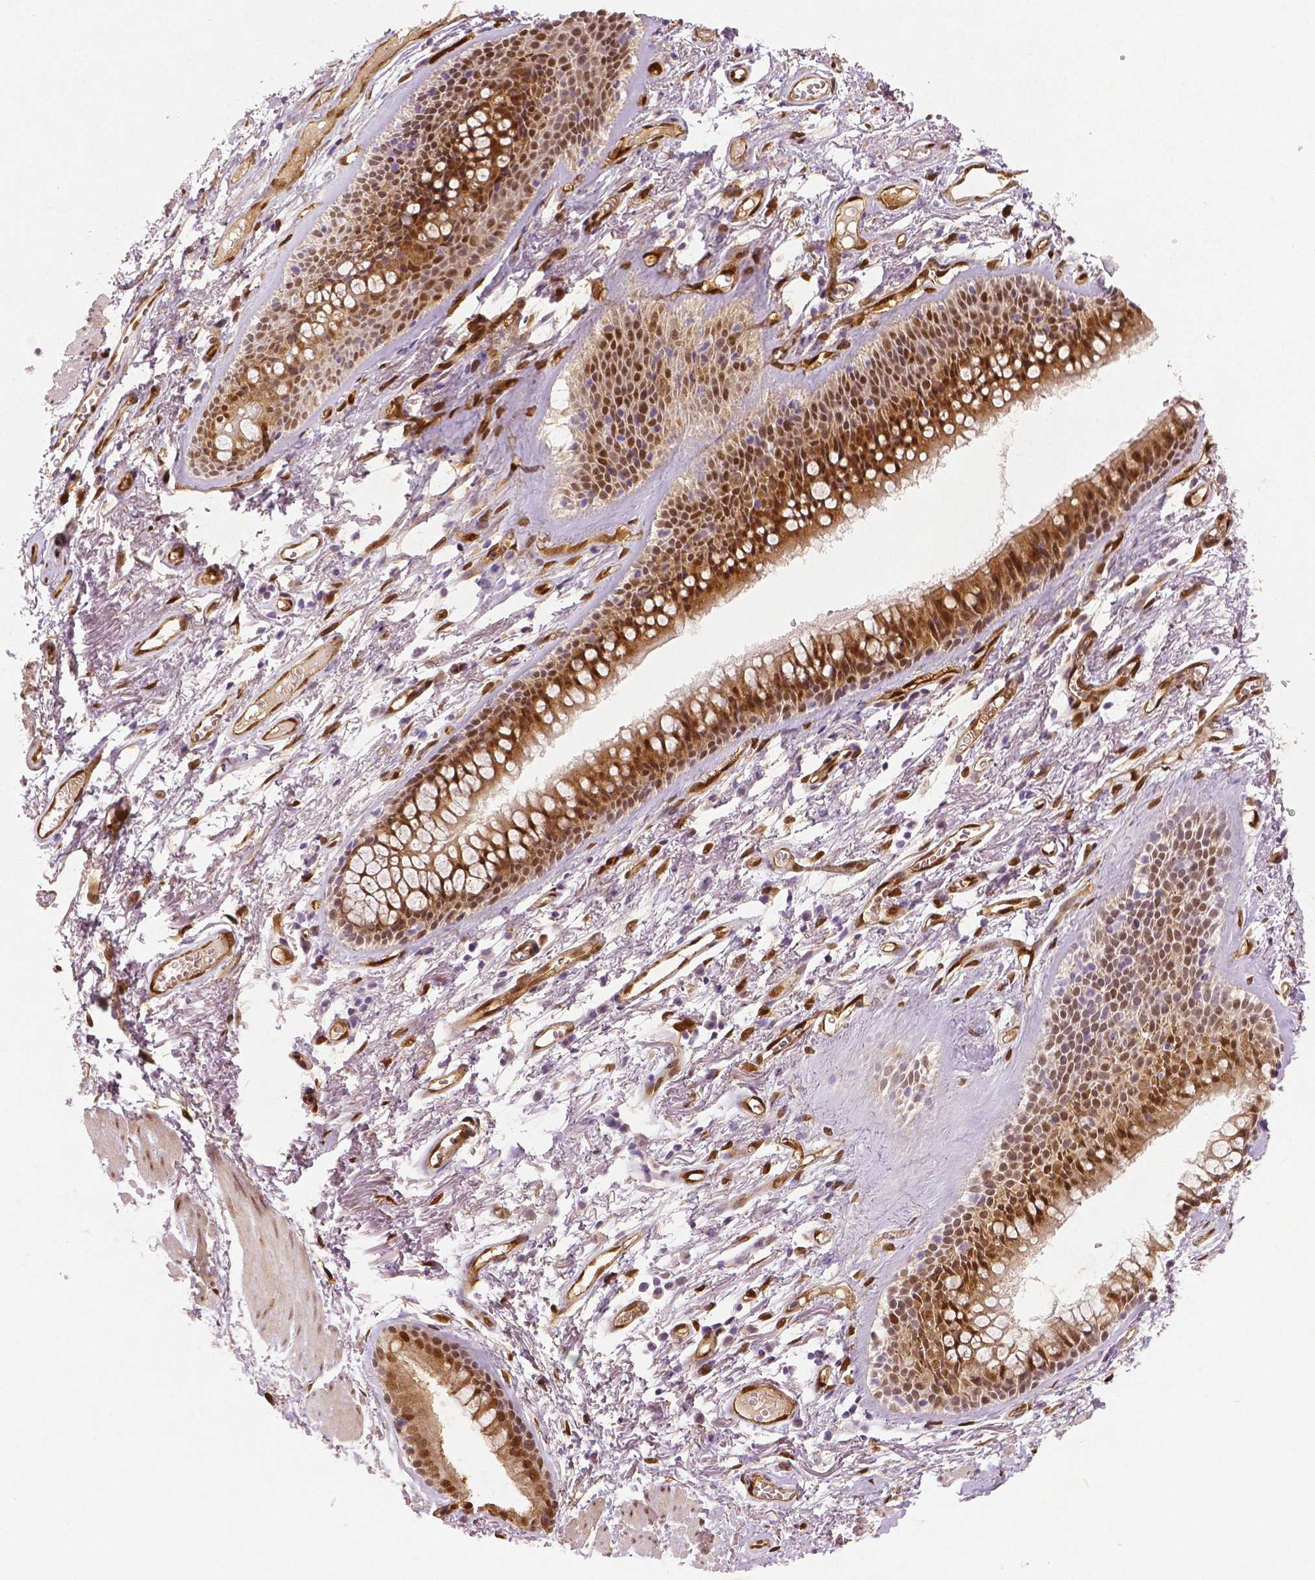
{"staining": {"intensity": "negative", "quantity": "none", "location": "none"}, "tissue": "soft tissue", "cell_type": "Chondrocytes", "image_type": "normal", "snomed": [{"axis": "morphology", "description": "Normal tissue, NOS"}, {"axis": "topography", "description": "Cartilage tissue"}, {"axis": "topography", "description": "Bronchus"}], "caption": "A histopathology image of soft tissue stained for a protein displays no brown staining in chondrocytes.", "gene": "WWTR1", "patient": {"sex": "female", "age": 79}}